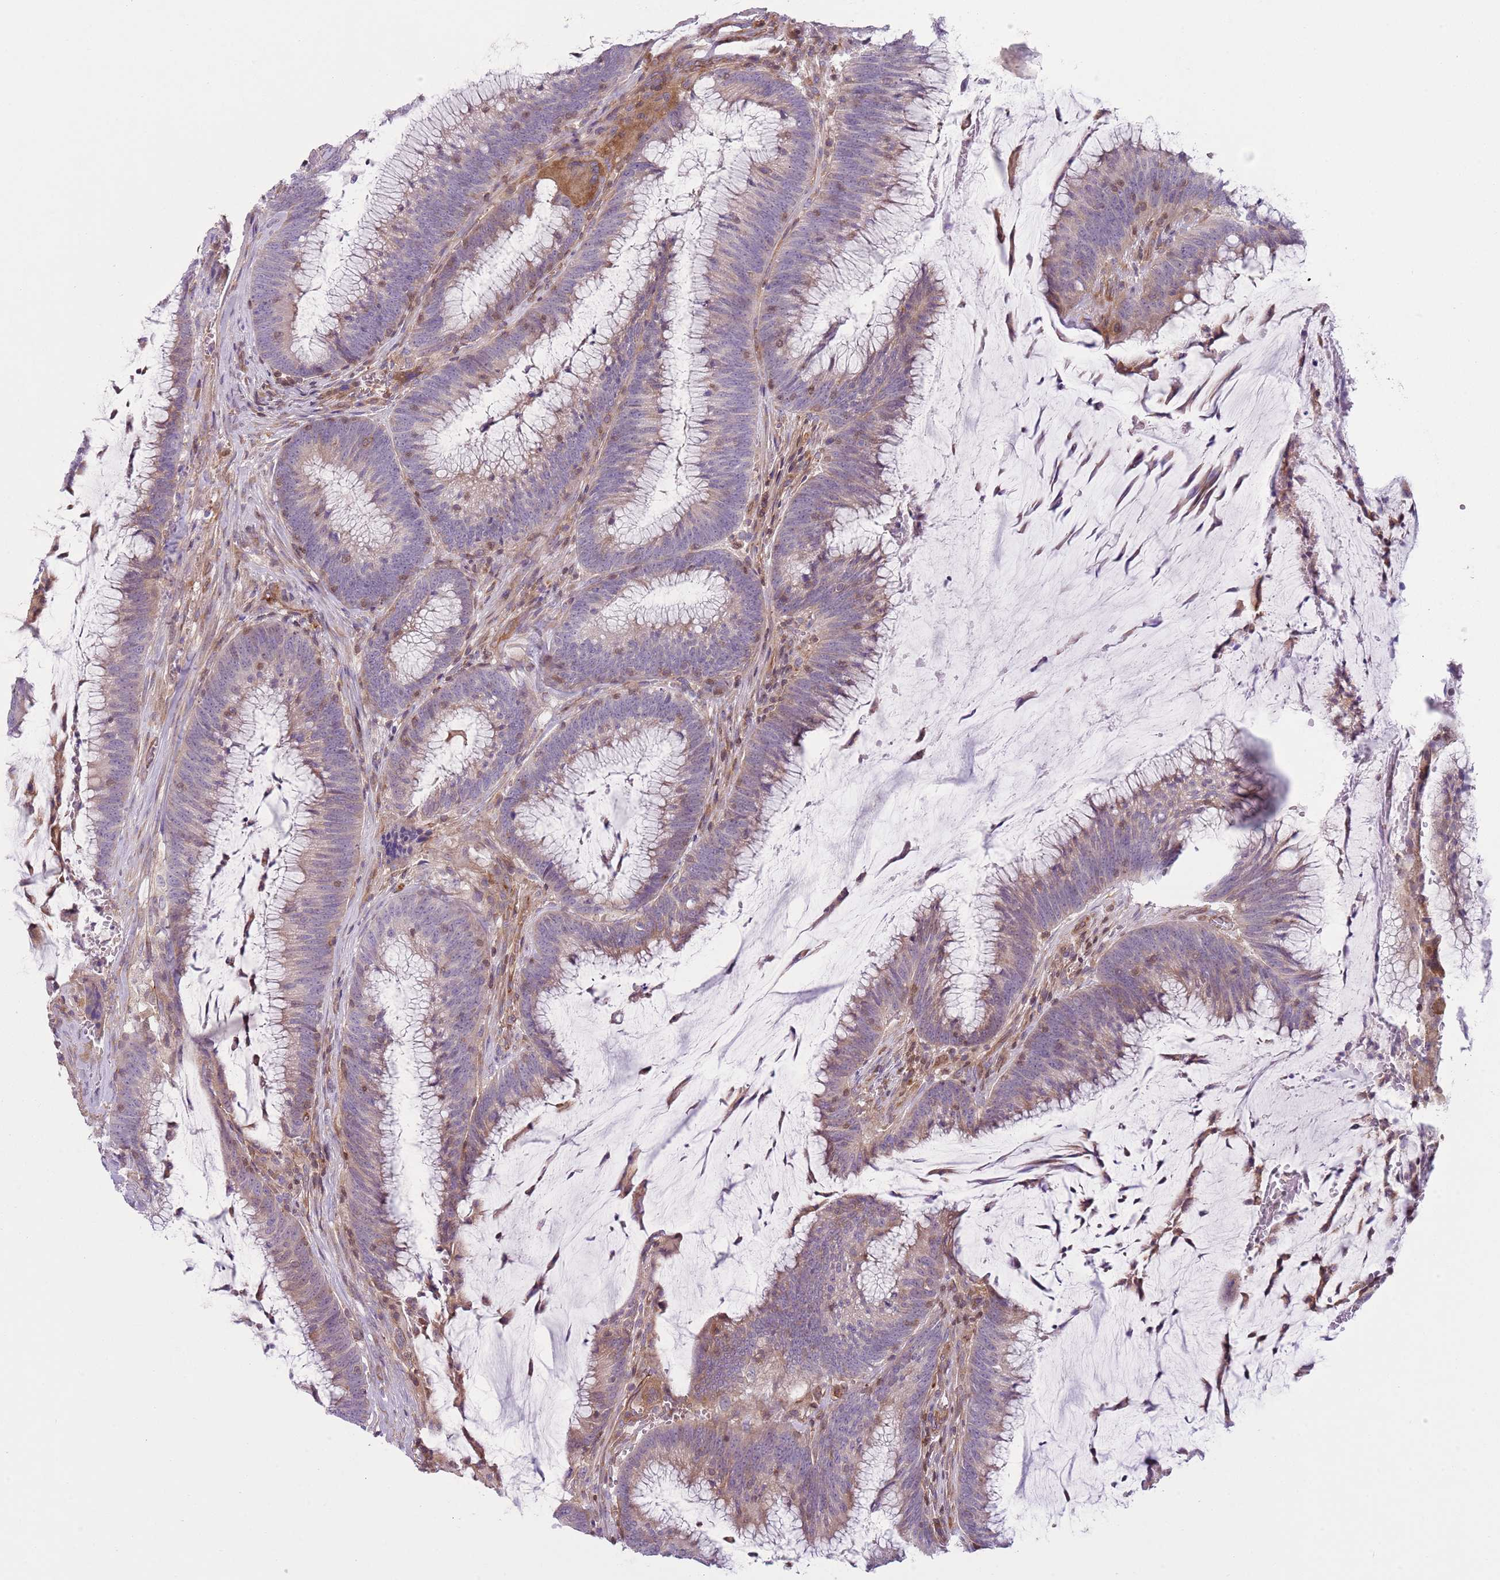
{"staining": {"intensity": "weak", "quantity": "25%-75%", "location": "cytoplasmic/membranous"}, "tissue": "colorectal cancer", "cell_type": "Tumor cells", "image_type": "cancer", "snomed": [{"axis": "morphology", "description": "Adenocarcinoma, NOS"}, {"axis": "topography", "description": "Rectum"}], "caption": "This is an image of immunohistochemistry staining of adenocarcinoma (colorectal), which shows weak positivity in the cytoplasmic/membranous of tumor cells.", "gene": "GNAI3", "patient": {"sex": "female", "age": 77}}